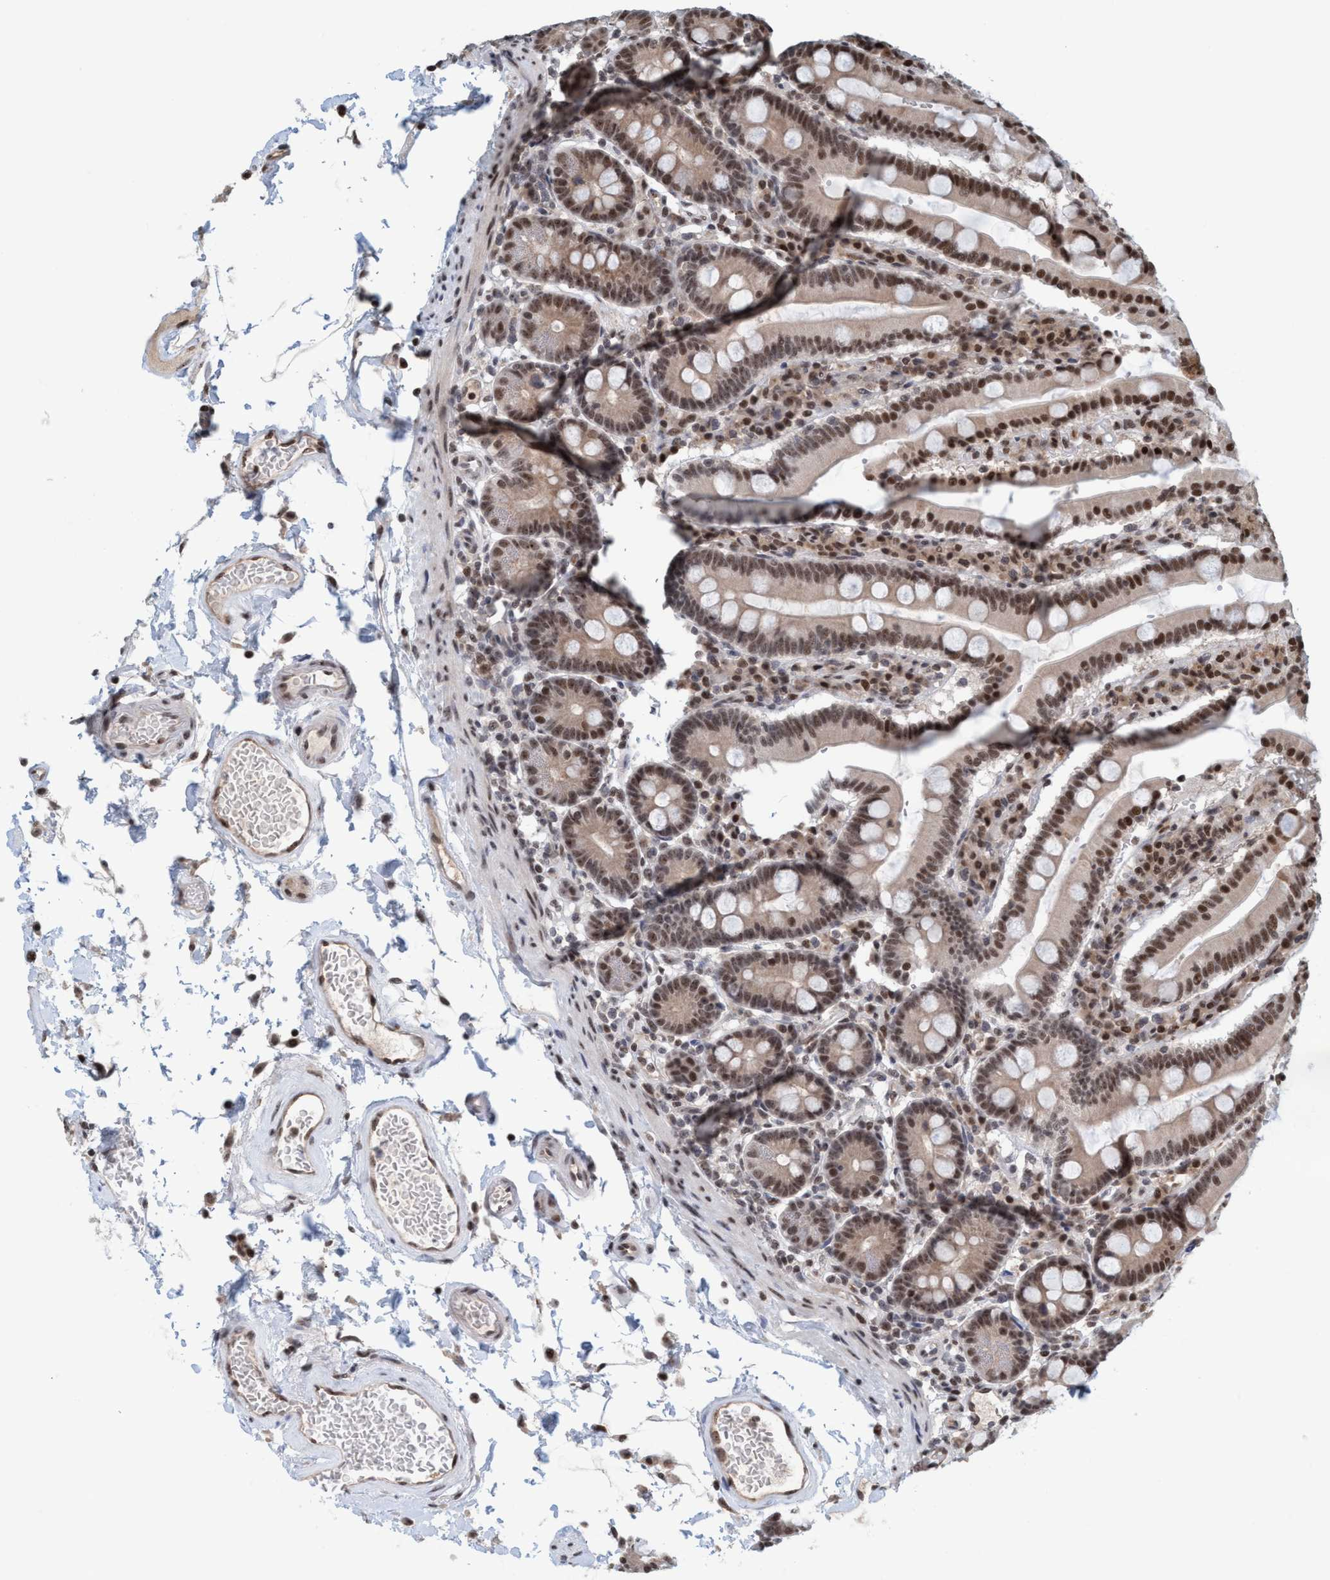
{"staining": {"intensity": "moderate", "quantity": "25%-75%", "location": "nuclear"}, "tissue": "duodenum", "cell_type": "Glandular cells", "image_type": "normal", "snomed": [{"axis": "morphology", "description": "Normal tissue, NOS"}, {"axis": "topography", "description": "Small intestine, NOS"}], "caption": "High-power microscopy captured an immunohistochemistry (IHC) image of benign duodenum, revealing moderate nuclear staining in about 25%-75% of glandular cells. (Stains: DAB in brown, nuclei in blue, Microscopy: brightfield microscopy at high magnification).", "gene": "SMCR8", "patient": {"sex": "female", "age": 71}}